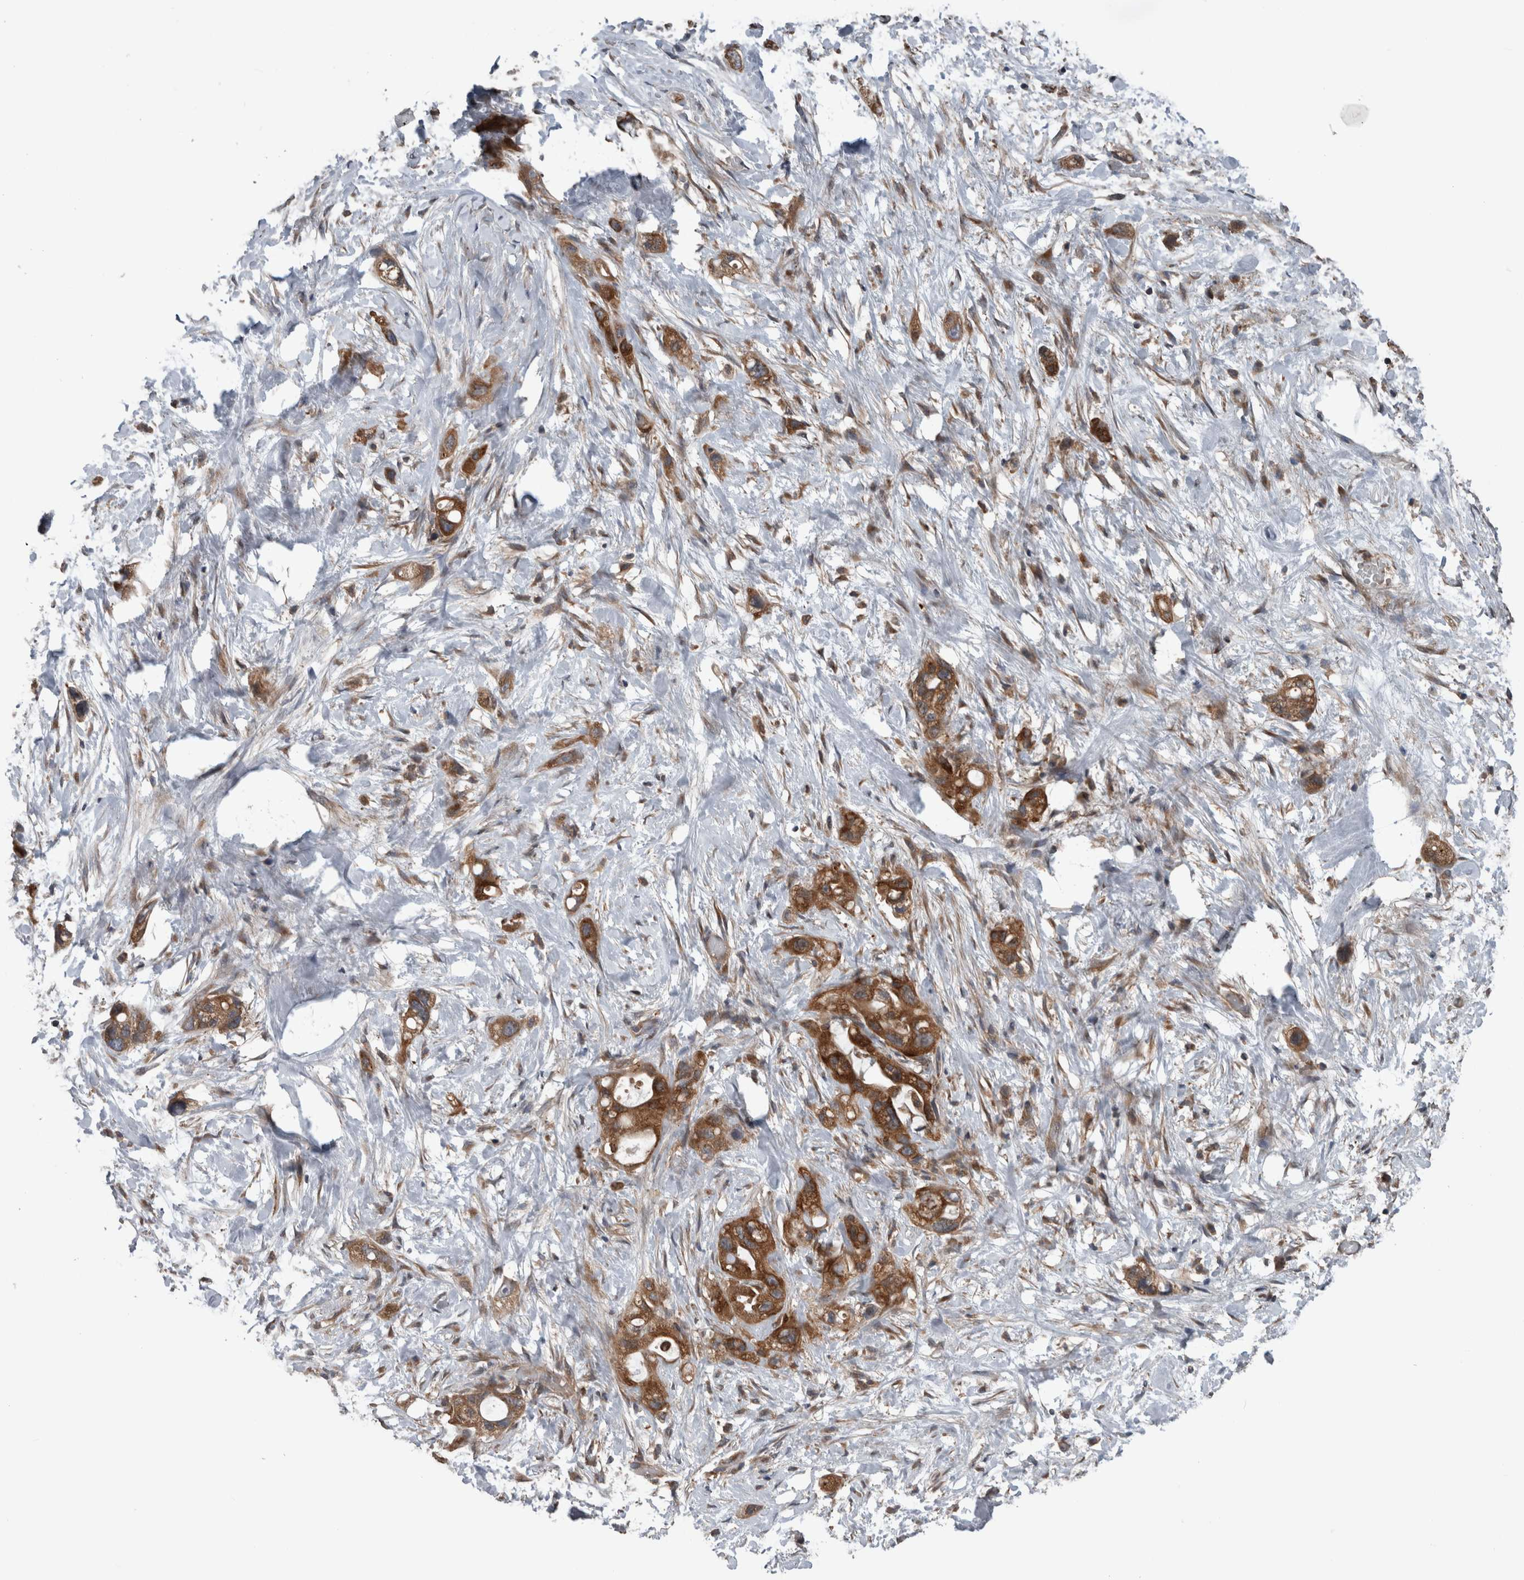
{"staining": {"intensity": "moderate", "quantity": ">75%", "location": "cytoplasmic/membranous"}, "tissue": "stomach cancer", "cell_type": "Tumor cells", "image_type": "cancer", "snomed": [{"axis": "morphology", "description": "Adenocarcinoma, NOS"}, {"axis": "topography", "description": "Stomach"}, {"axis": "topography", "description": "Stomach, lower"}], "caption": "Immunohistochemical staining of human stomach adenocarcinoma reveals medium levels of moderate cytoplasmic/membranous protein positivity in approximately >75% of tumor cells.", "gene": "RIOK3", "patient": {"sex": "female", "age": 48}}